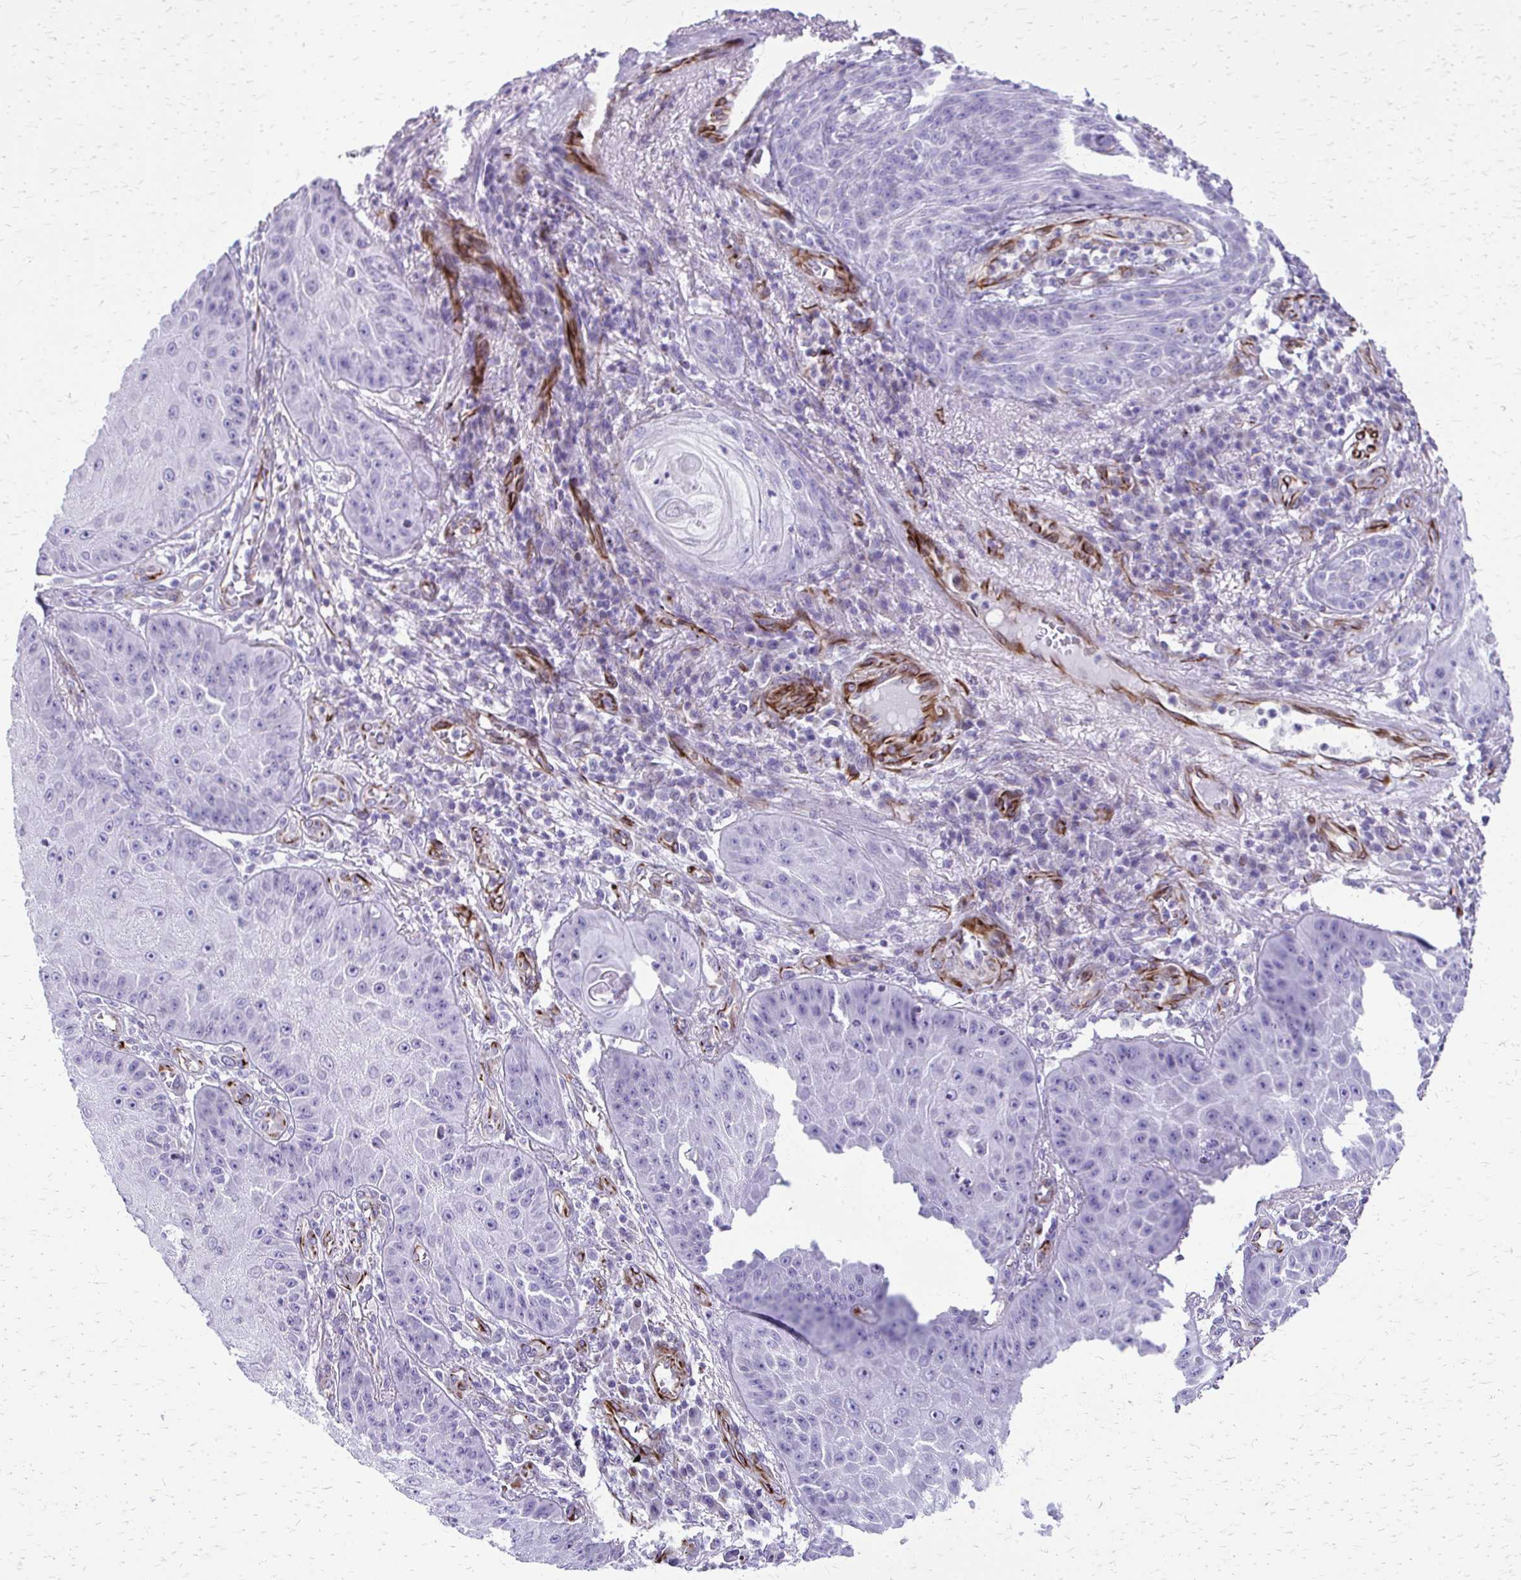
{"staining": {"intensity": "negative", "quantity": "none", "location": "none"}, "tissue": "skin cancer", "cell_type": "Tumor cells", "image_type": "cancer", "snomed": [{"axis": "morphology", "description": "Squamous cell carcinoma, NOS"}, {"axis": "topography", "description": "Skin"}], "caption": "This is an IHC image of skin cancer. There is no staining in tumor cells.", "gene": "TRIM6", "patient": {"sex": "male", "age": 70}}